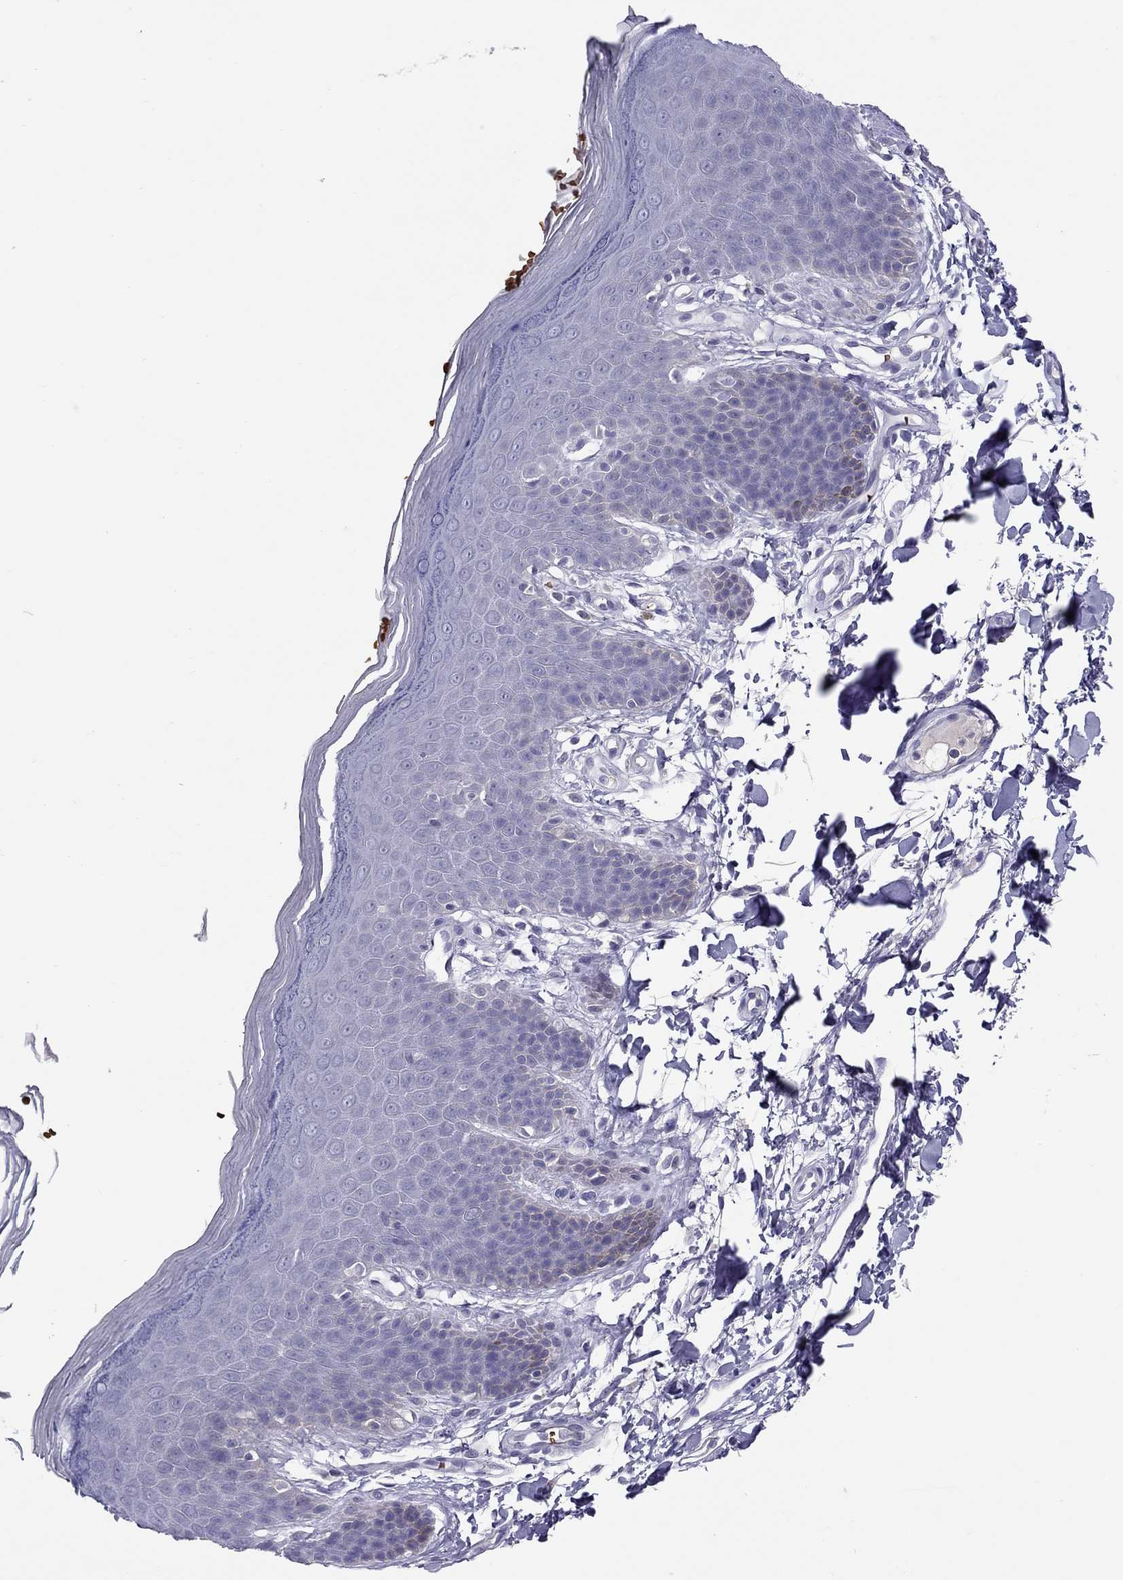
{"staining": {"intensity": "negative", "quantity": "none", "location": "none"}, "tissue": "skin", "cell_type": "Epidermal cells", "image_type": "normal", "snomed": [{"axis": "morphology", "description": "Normal tissue, NOS"}, {"axis": "topography", "description": "Anal"}], "caption": "Epidermal cells are negative for brown protein staining in normal skin. The staining is performed using DAB (3,3'-diaminobenzidine) brown chromogen with nuclei counter-stained in using hematoxylin.", "gene": "FRMD1", "patient": {"sex": "male", "age": 53}}